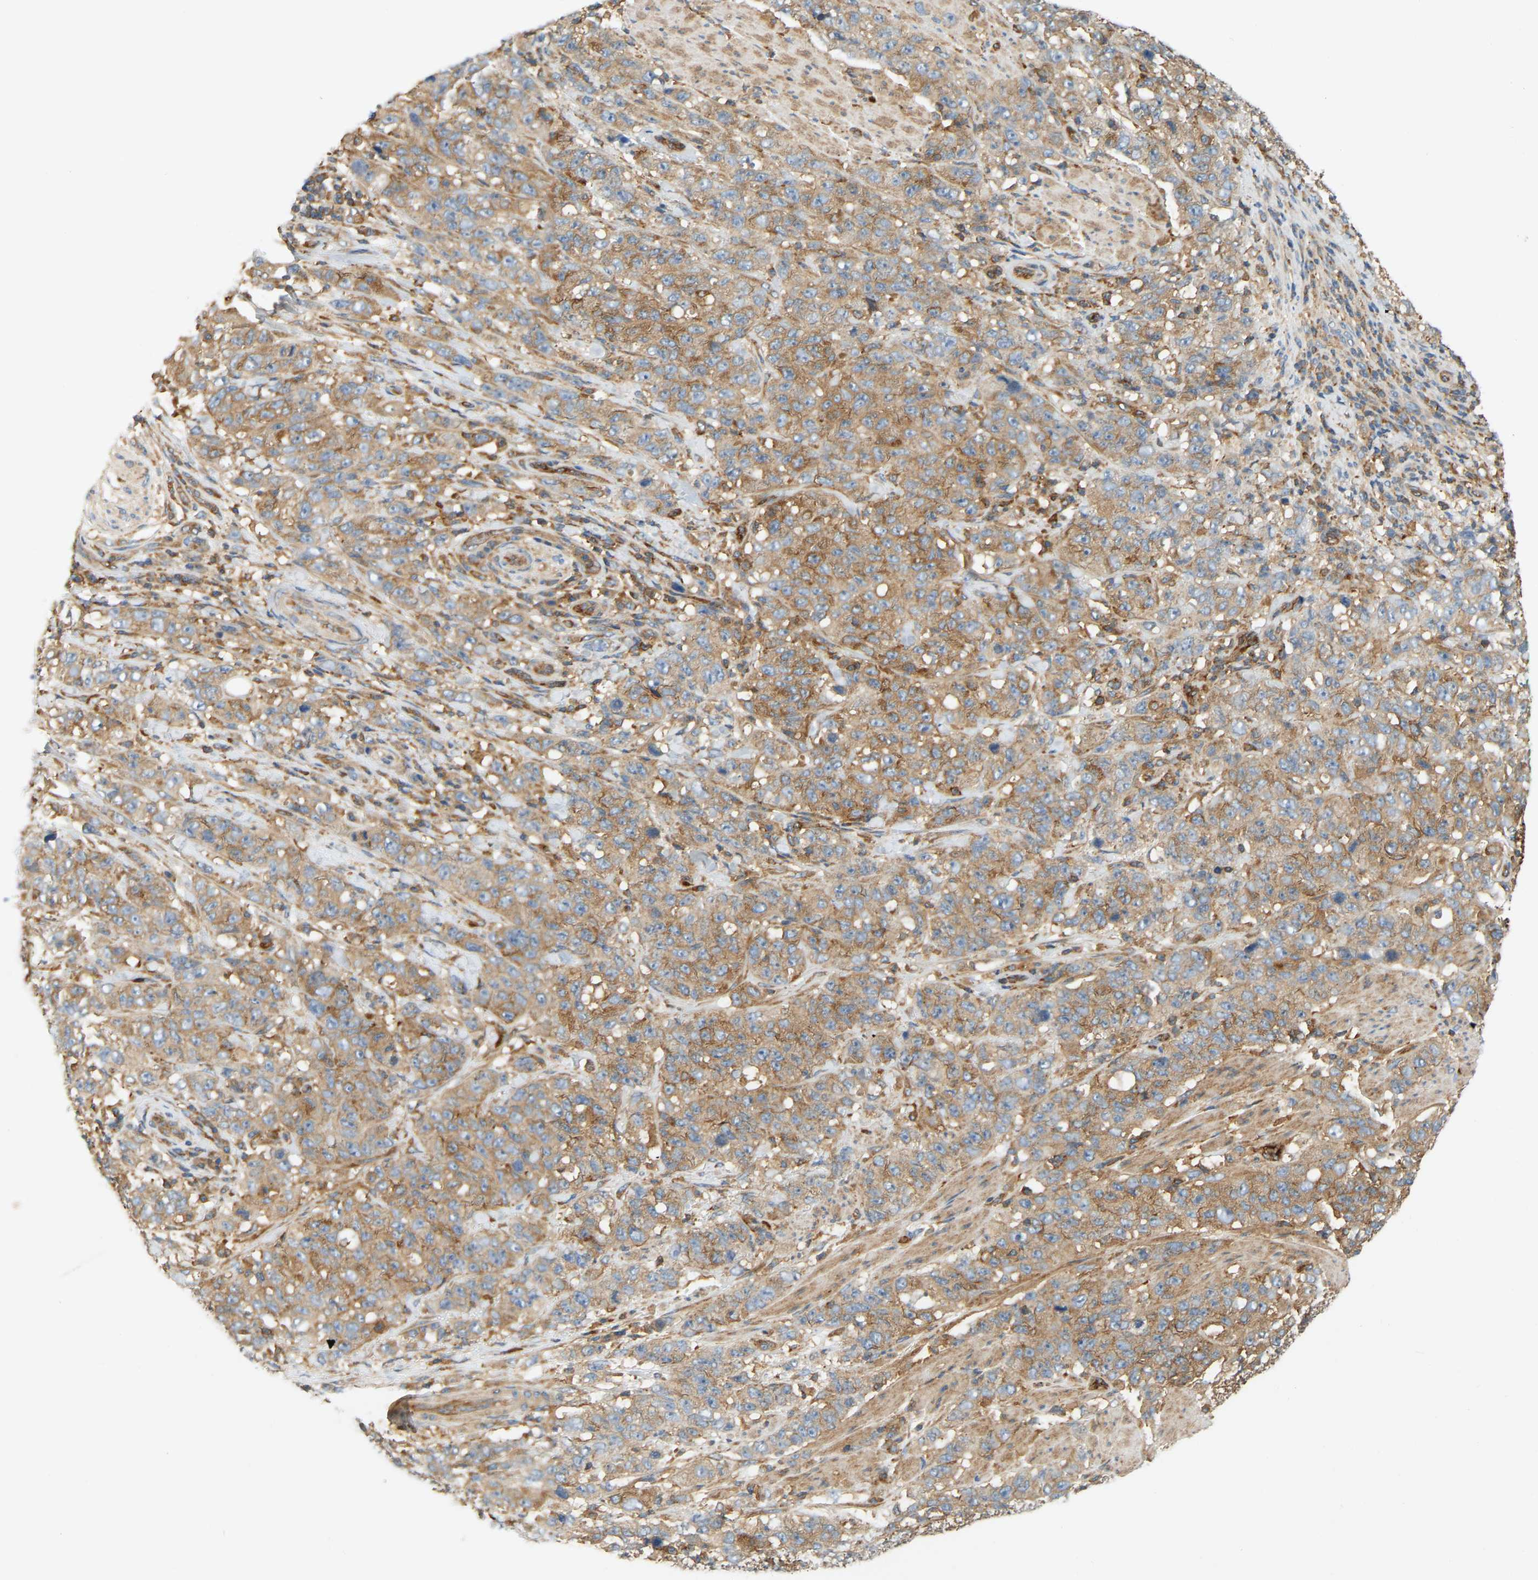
{"staining": {"intensity": "moderate", "quantity": ">75%", "location": "cytoplasmic/membranous"}, "tissue": "stomach cancer", "cell_type": "Tumor cells", "image_type": "cancer", "snomed": [{"axis": "morphology", "description": "Adenocarcinoma, NOS"}, {"axis": "topography", "description": "Stomach"}], "caption": "Approximately >75% of tumor cells in adenocarcinoma (stomach) display moderate cytoplasmic/membranous protein positivity as visualized by brown immunohistochemical staining.", "gene": "AKAP13", "patient": {"sex": "male", "age": 48}}